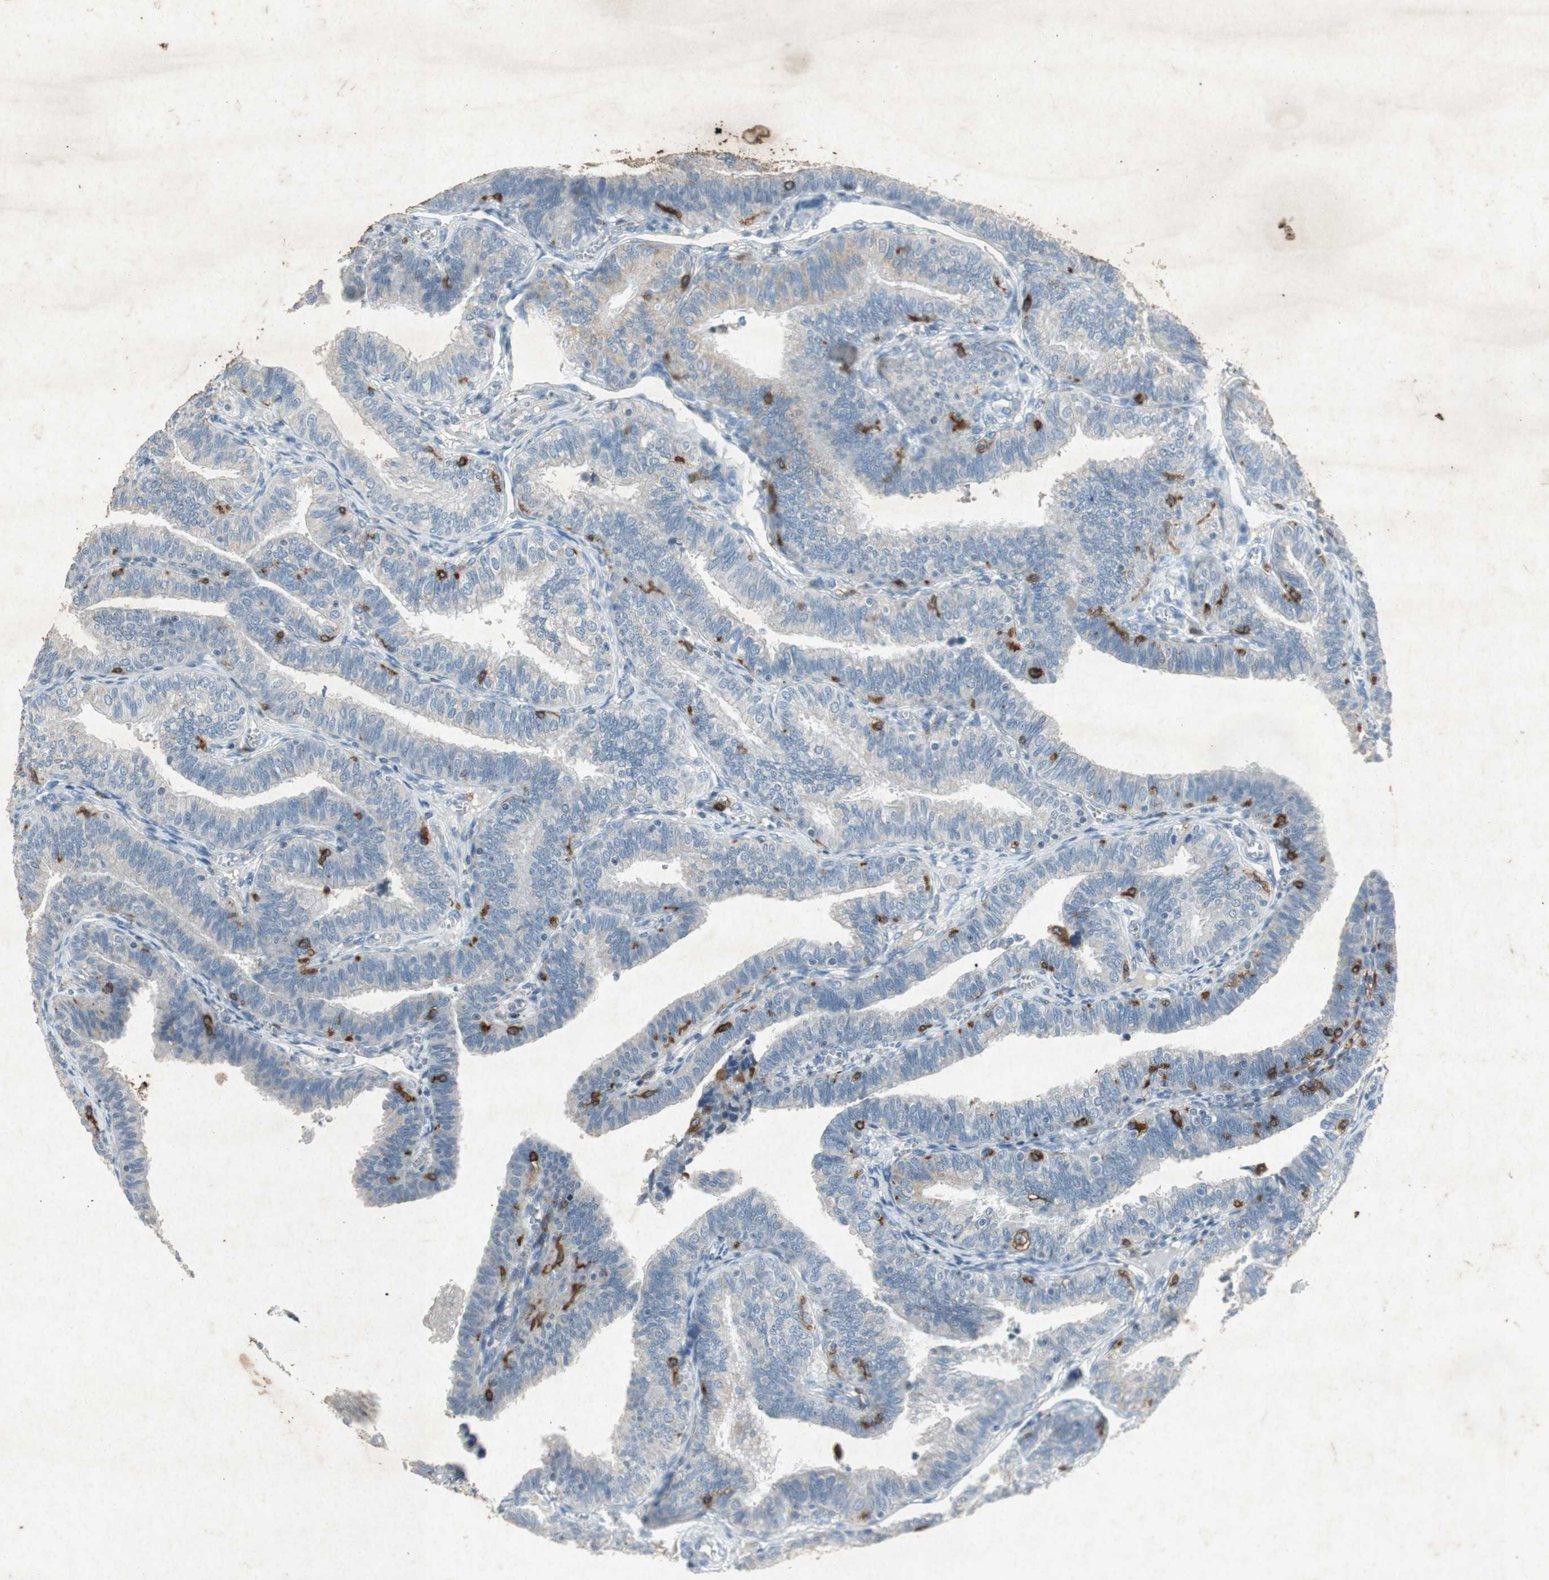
{"staining": {"intensity": "weak", "quantity": "<25%", "location": "cytoplasmic/membranous,nuclear"}, "tissue": "fallopian tube", "cell_type": "Glandular cells", "image_type": "normal", "snomed": [{"axis": "morphology", "description": "Normal tissue, NOS"}, {"axis": "topography", "description": "Fallopian tube"}], "caption": "This is a micrograph of immunohistochemistry (IHC) staining of benign fallopian tube, which shows no staining in glandular cells.", "gene": "TYROBP", "patient": {"sex": "female", "age": 46}}